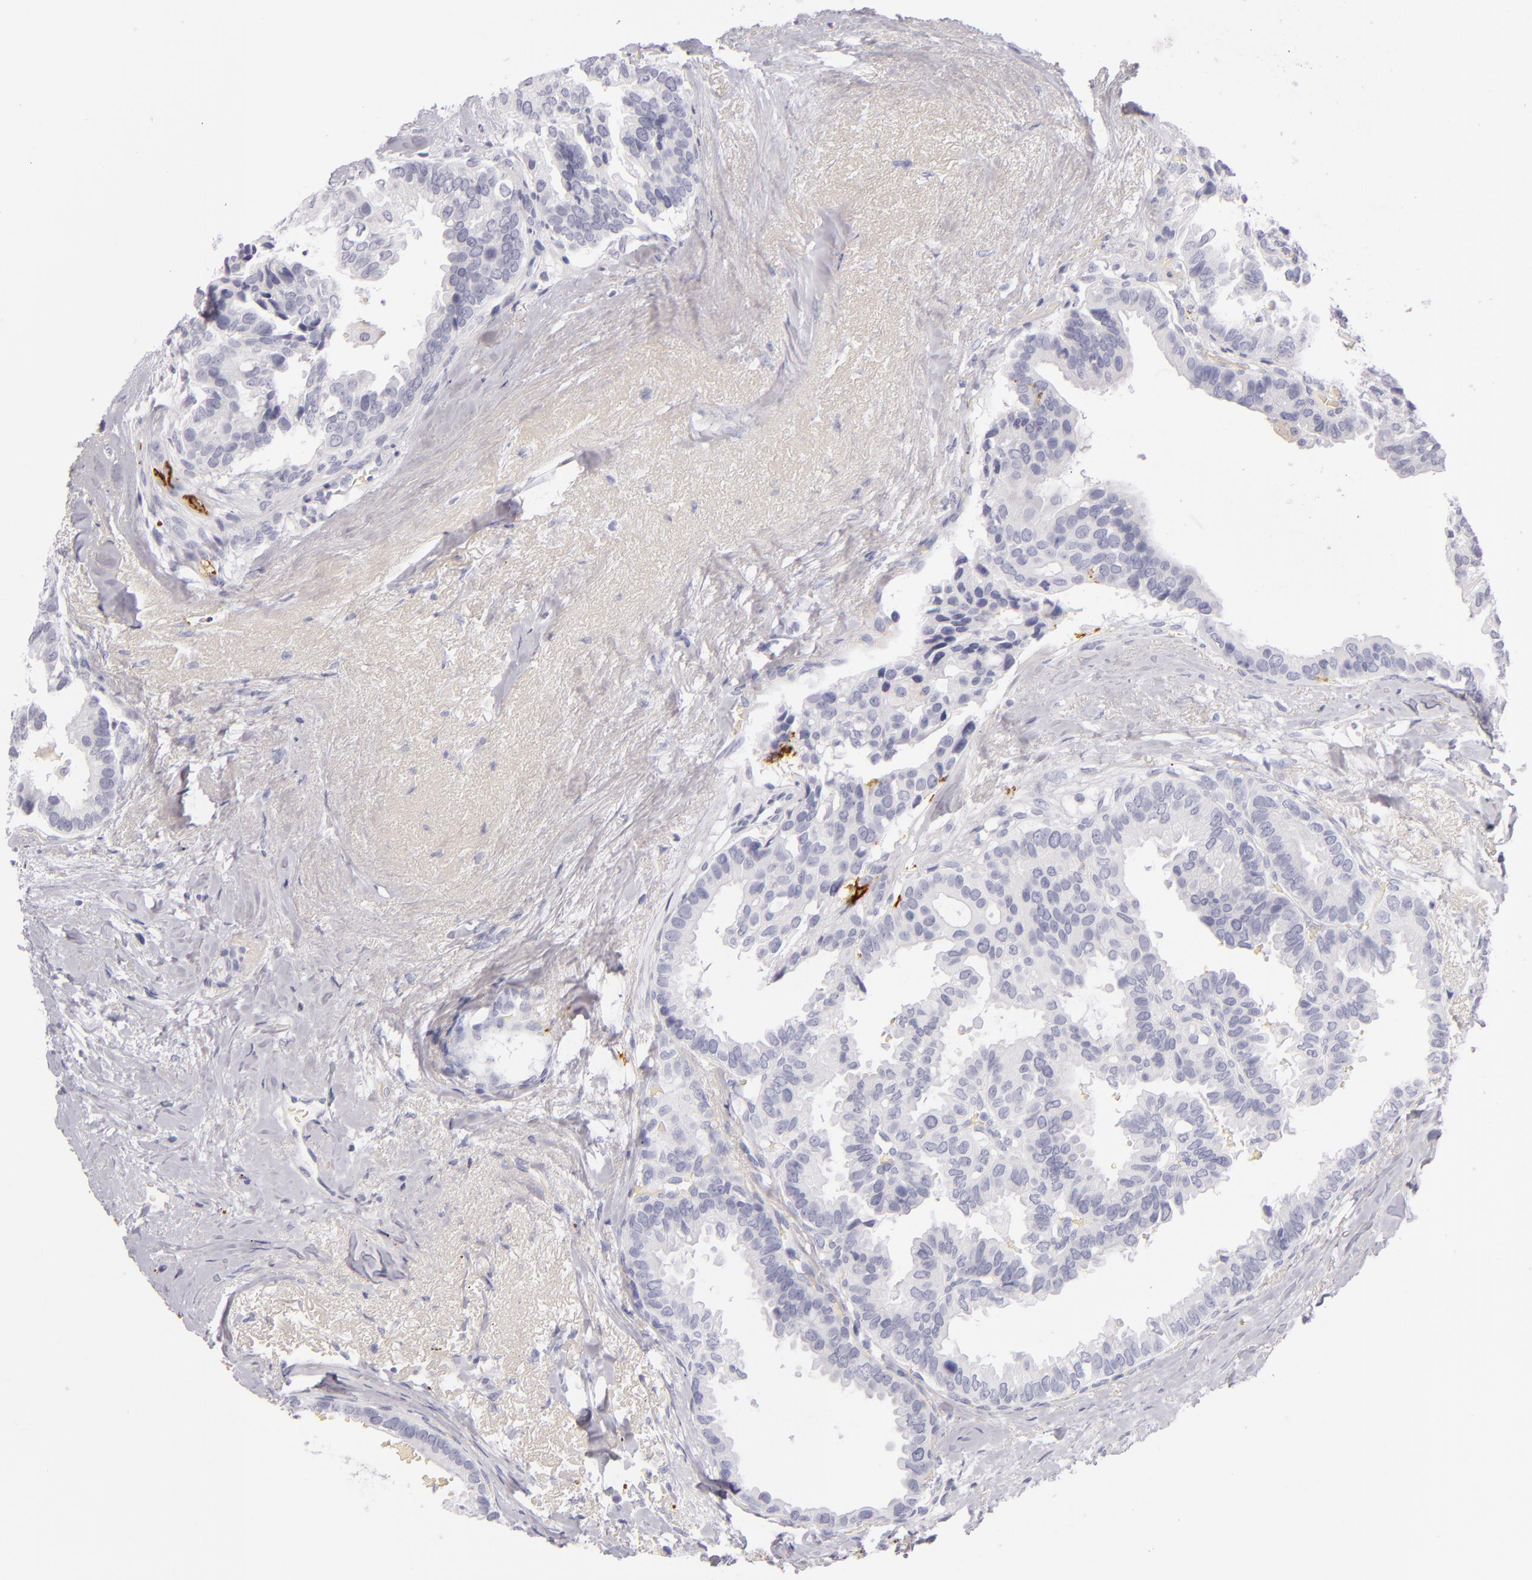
{"staining": {"intensity": "negative", "quantity": "none", "location": "none"}, "tissue": "breast cancer", "cell_type": "Tumor cells", "image_type": "cancer", "snomed": [{"axis": "morphology", "description": "Duct carcinoma"}, {"axis": "topography", "description": "Breast"}], "caption": "This is an immunohistochemistry micrograph of human intraductal carcinoma (breast). There is no expression in tumor cells.", "gene": "CD207", "patient": {"sex": "female", "age": 69}}